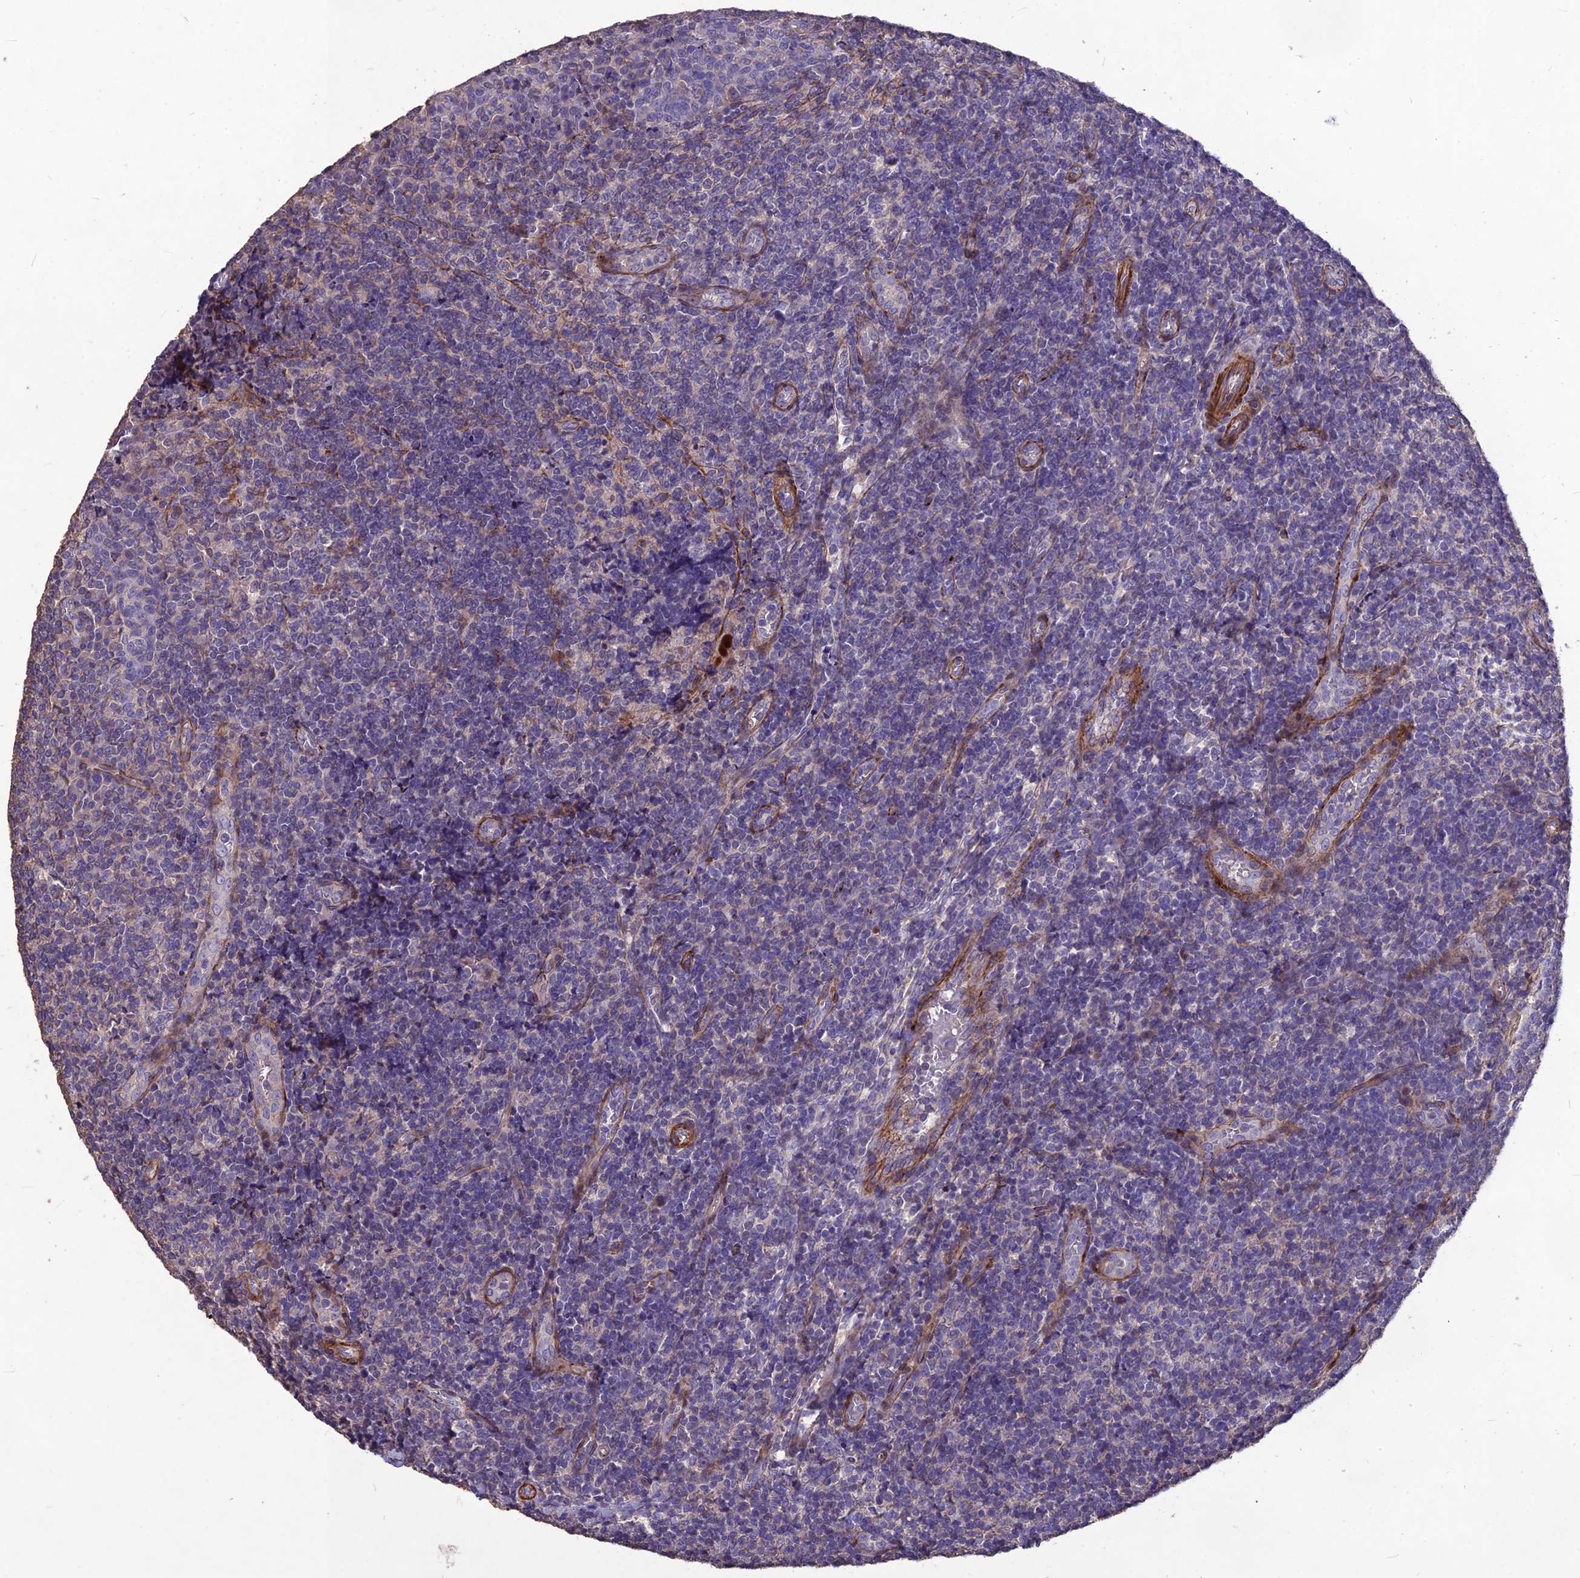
{"staining": {"intensity": "negative", "quantity": "none", "location": "none"}, "tissue": "tonsil", "cell_type": "Germinal center cells", "image_type": "normal", "snomed": [{"axis": "morphology", "description": "Normal tissue, NOS"}, {"axis": "topography", "description": "Tonsil"}], "caption": "The photomicrograph reveals no staining of germinal center cells in unremarkable tonsil.", "gene": "CLUH", "patient": {"sex": "female", "age": 19}}